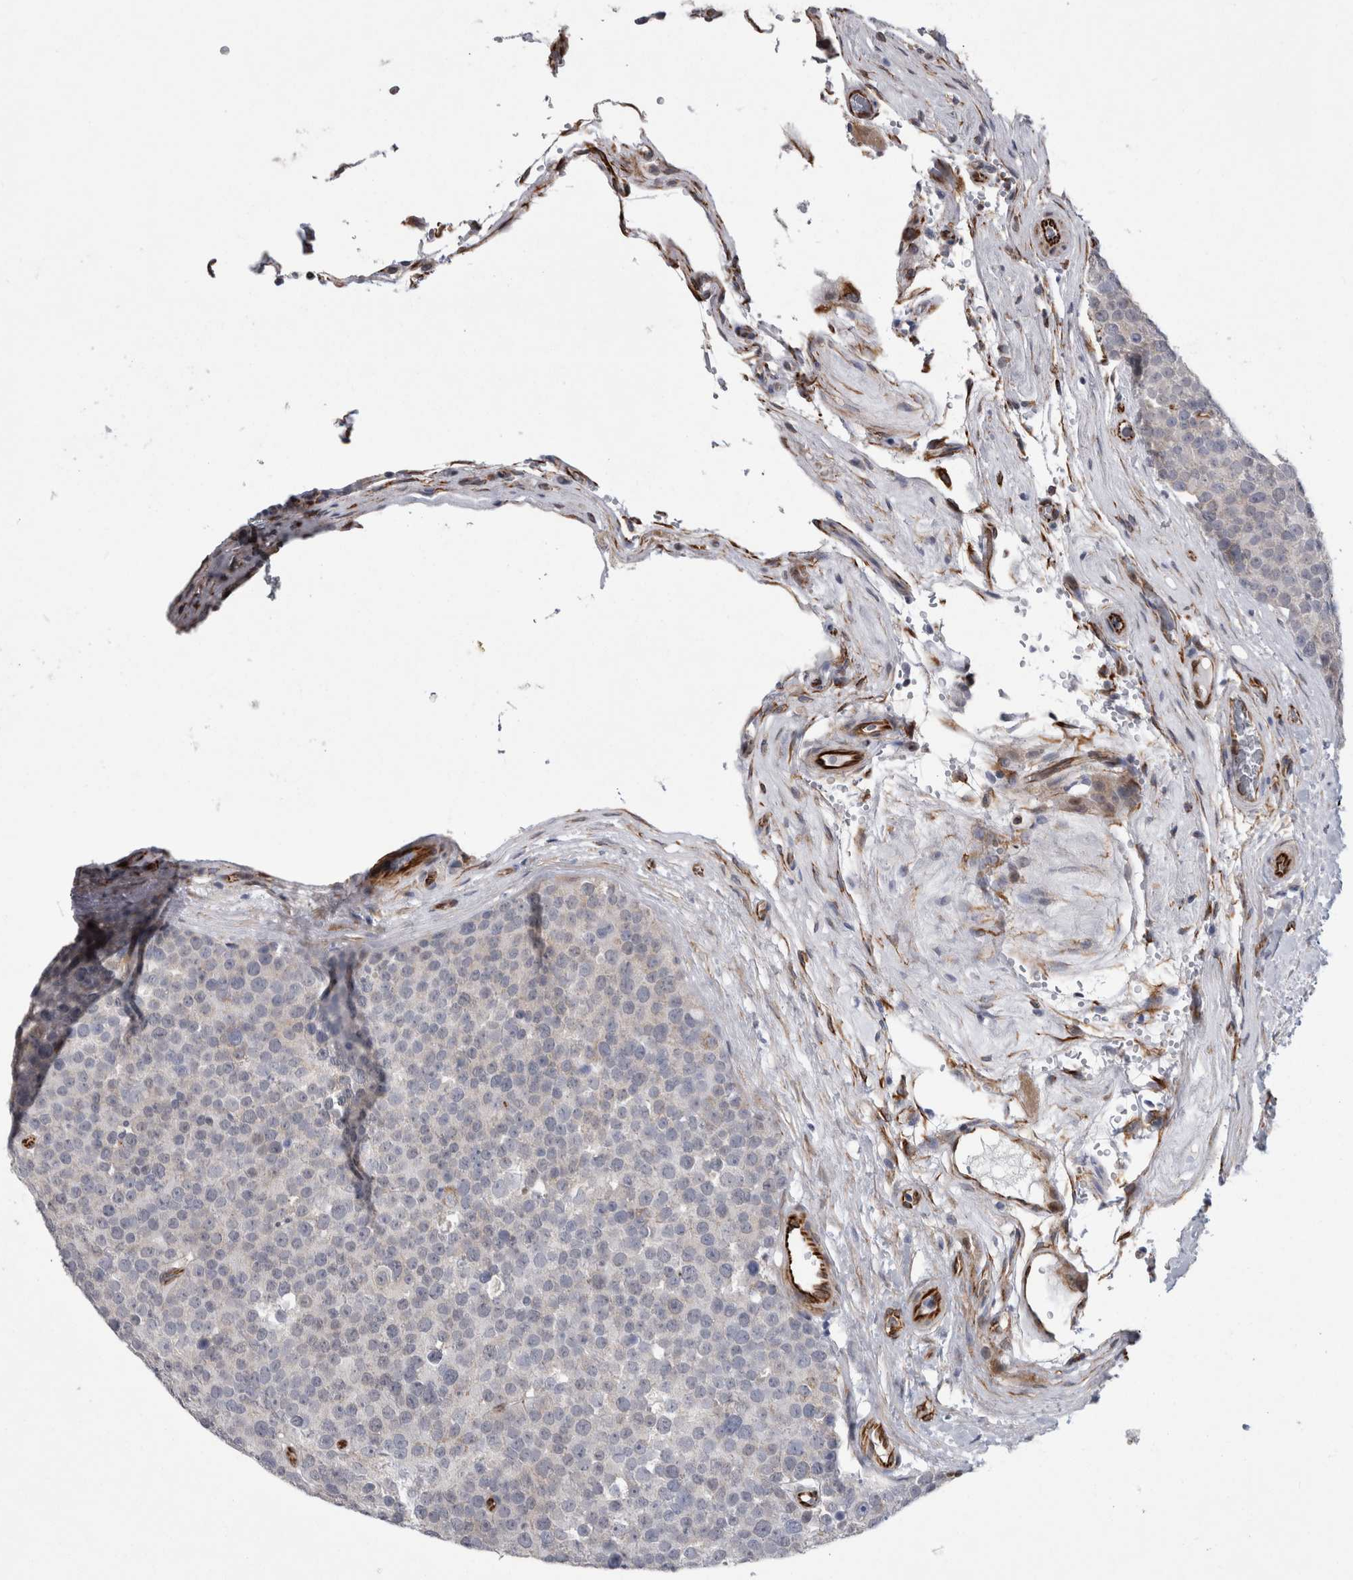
{"staining": {"intensity": "negative", "quantity": "none", "location": "none"}, "tissue": "testis cancer", "cell_type": "Tumor cells", "image_type": "cancer", "snomed": [{"axis": "morphology", "description": "Seminoma, NOS"}, {"axis": "topography", "description": "Testis"}], "caption": "This is a photomicrograph of IHC staining of testis cancer, which shows no staining in tumor cells.", "gene": "ACOT7", "patient": {"sex": "male", "age": 71}}